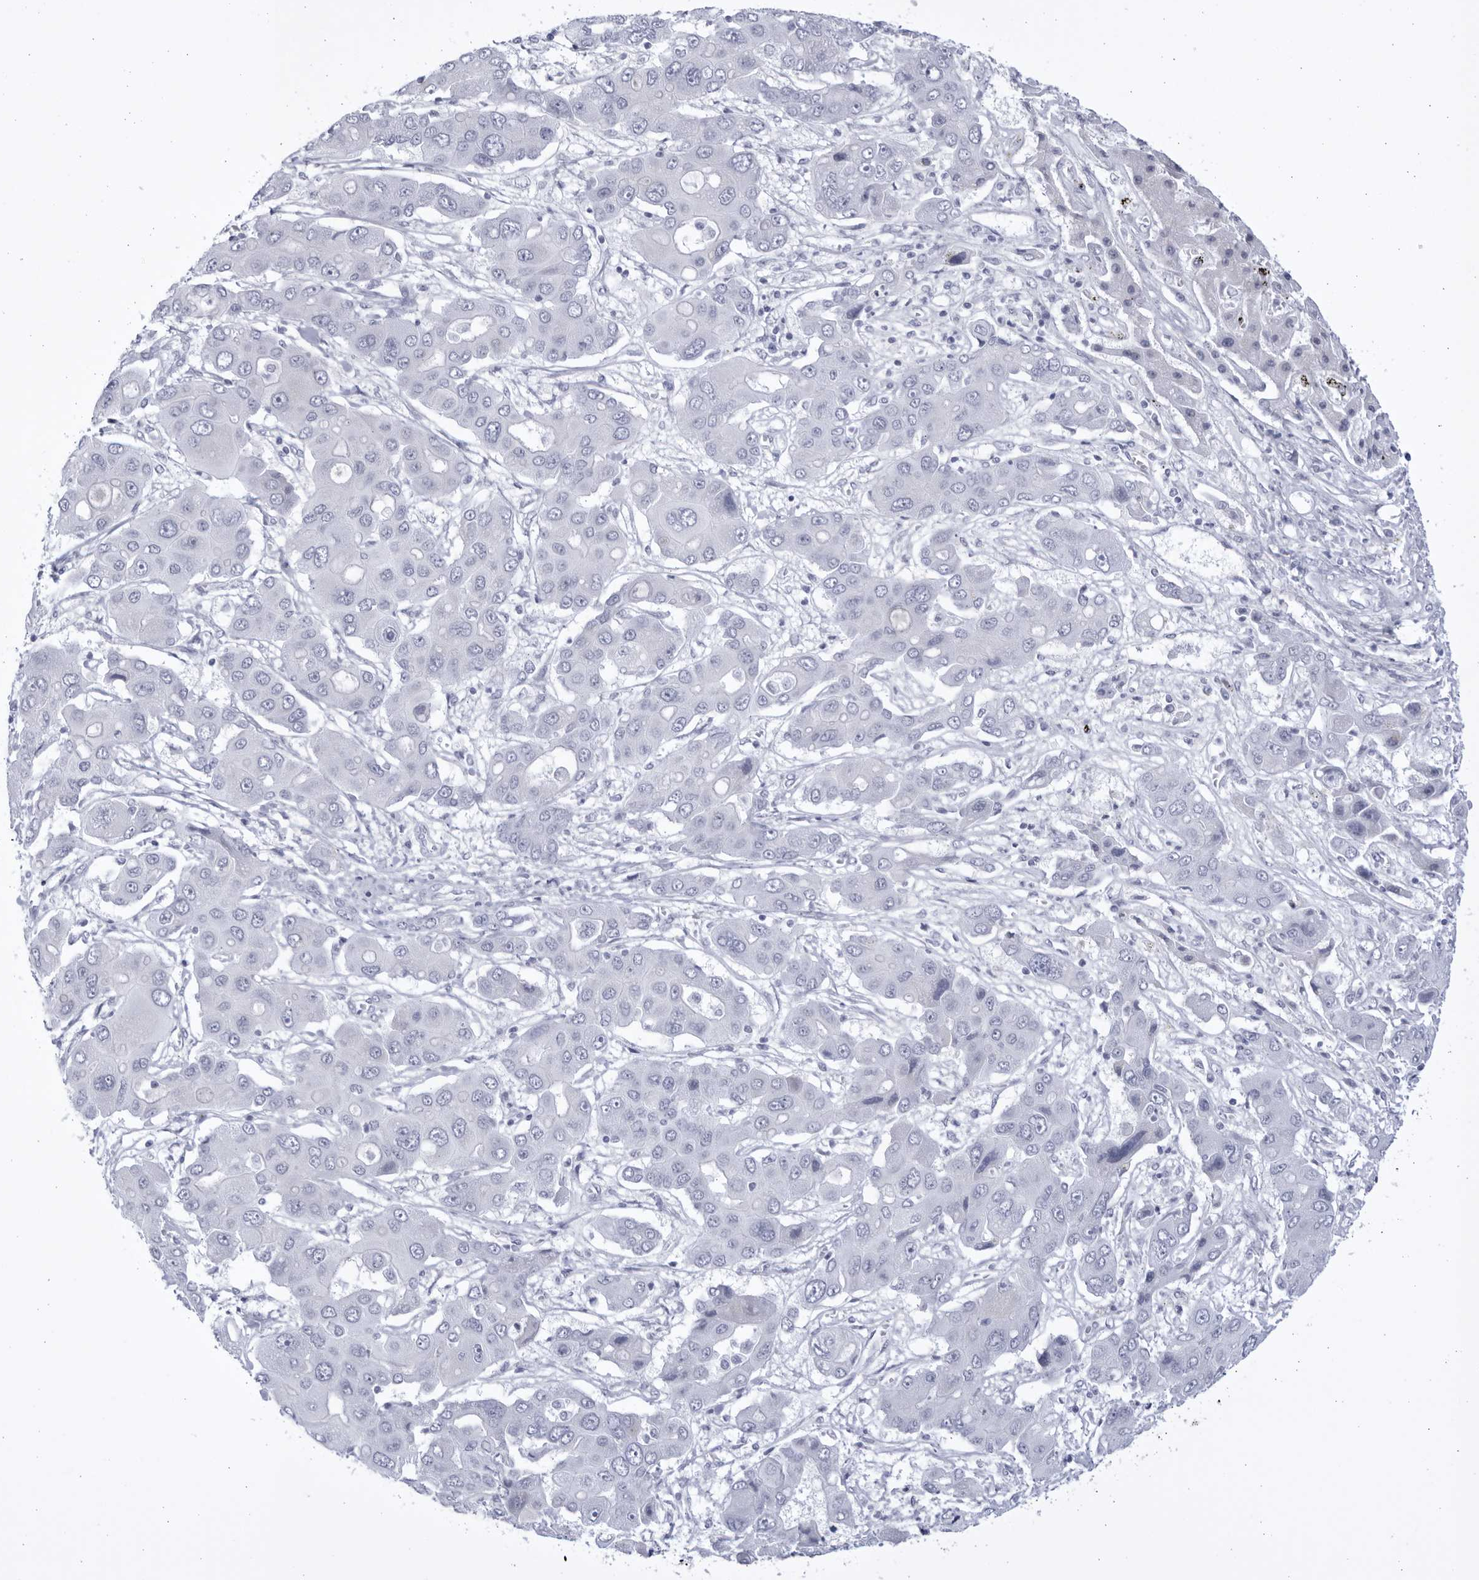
{"staining": {"intensity": "negative", "quantity": "none", "location": "none"}, "tissue": "liver cancer", "cell_type": "Tumor cells", "image_type": "cancer", "snomed": [{"axis": "morphology", "description": "Cholangiocarcinoma"}, {"axis": "topography", "description": "Liver"}], "caption": "IHC of cholangiocarcinoma (liver) shows no expression in tumor cells.", "gene": "CCDC181", "patient": {"sex": "male", "age": 67}}